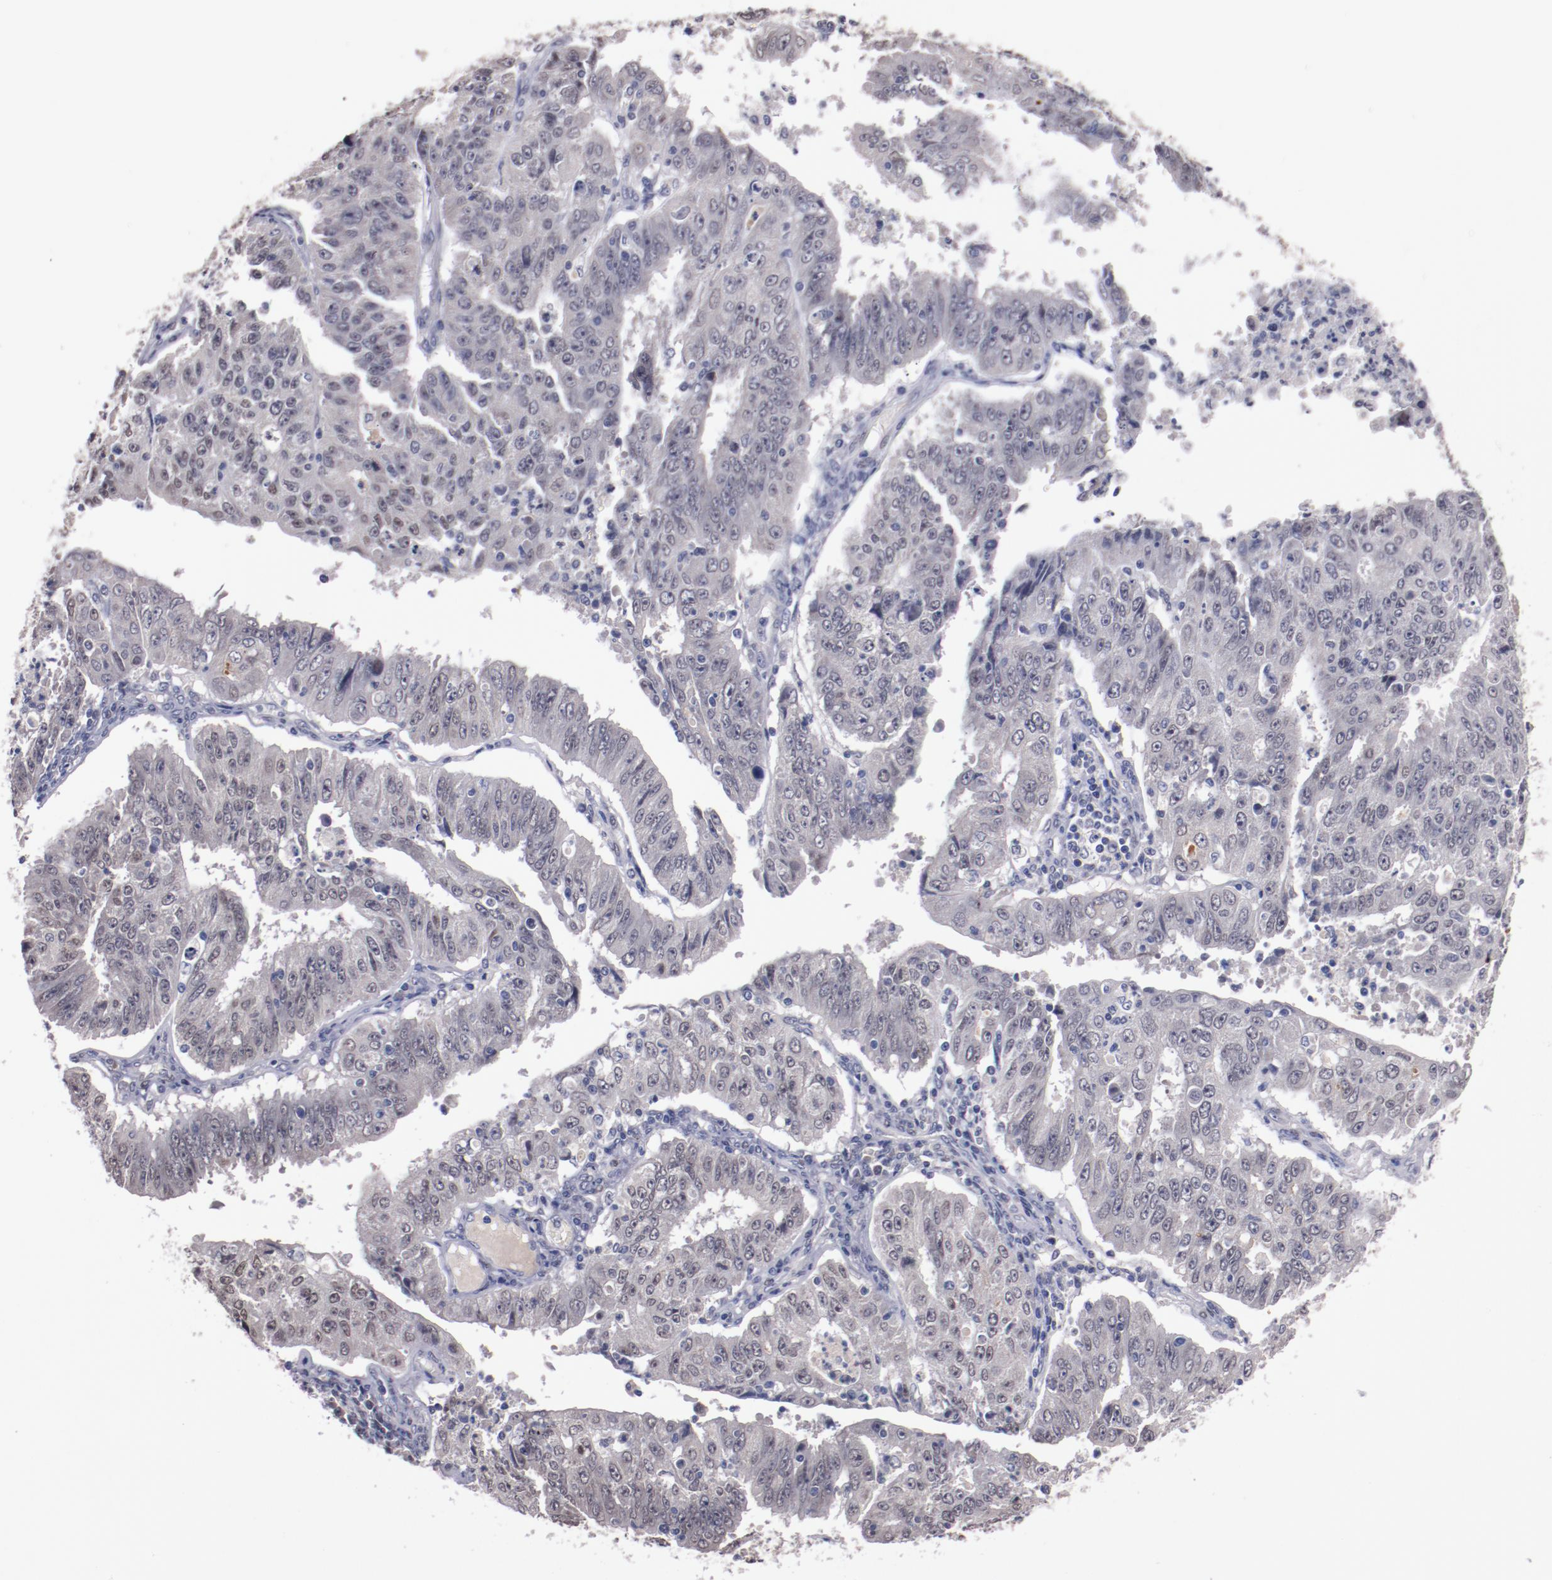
{"staining": {"intensity": "weak", "quantity": "<25%", "location": "cytoplasmic/membranous,nuclear"}, "tissue": "endometrial cancer", "cell_type": "Tumor cells", "image_type": "cancer", "snomed": [{"axis": "morphology", "description": "Adenocarcinoma, NOS"}, {"axis": "topography", "description": "Endometrium"}], "caption": "Tumor cells are negative for brown protein staining in endometrial adenocarcinoma. The staining is performed using DAB brown chromogen with nuclei counter-stained in using hematoxylin.", "gene": "FAM81A", "patient": {"sex": "female", "age": 42}}